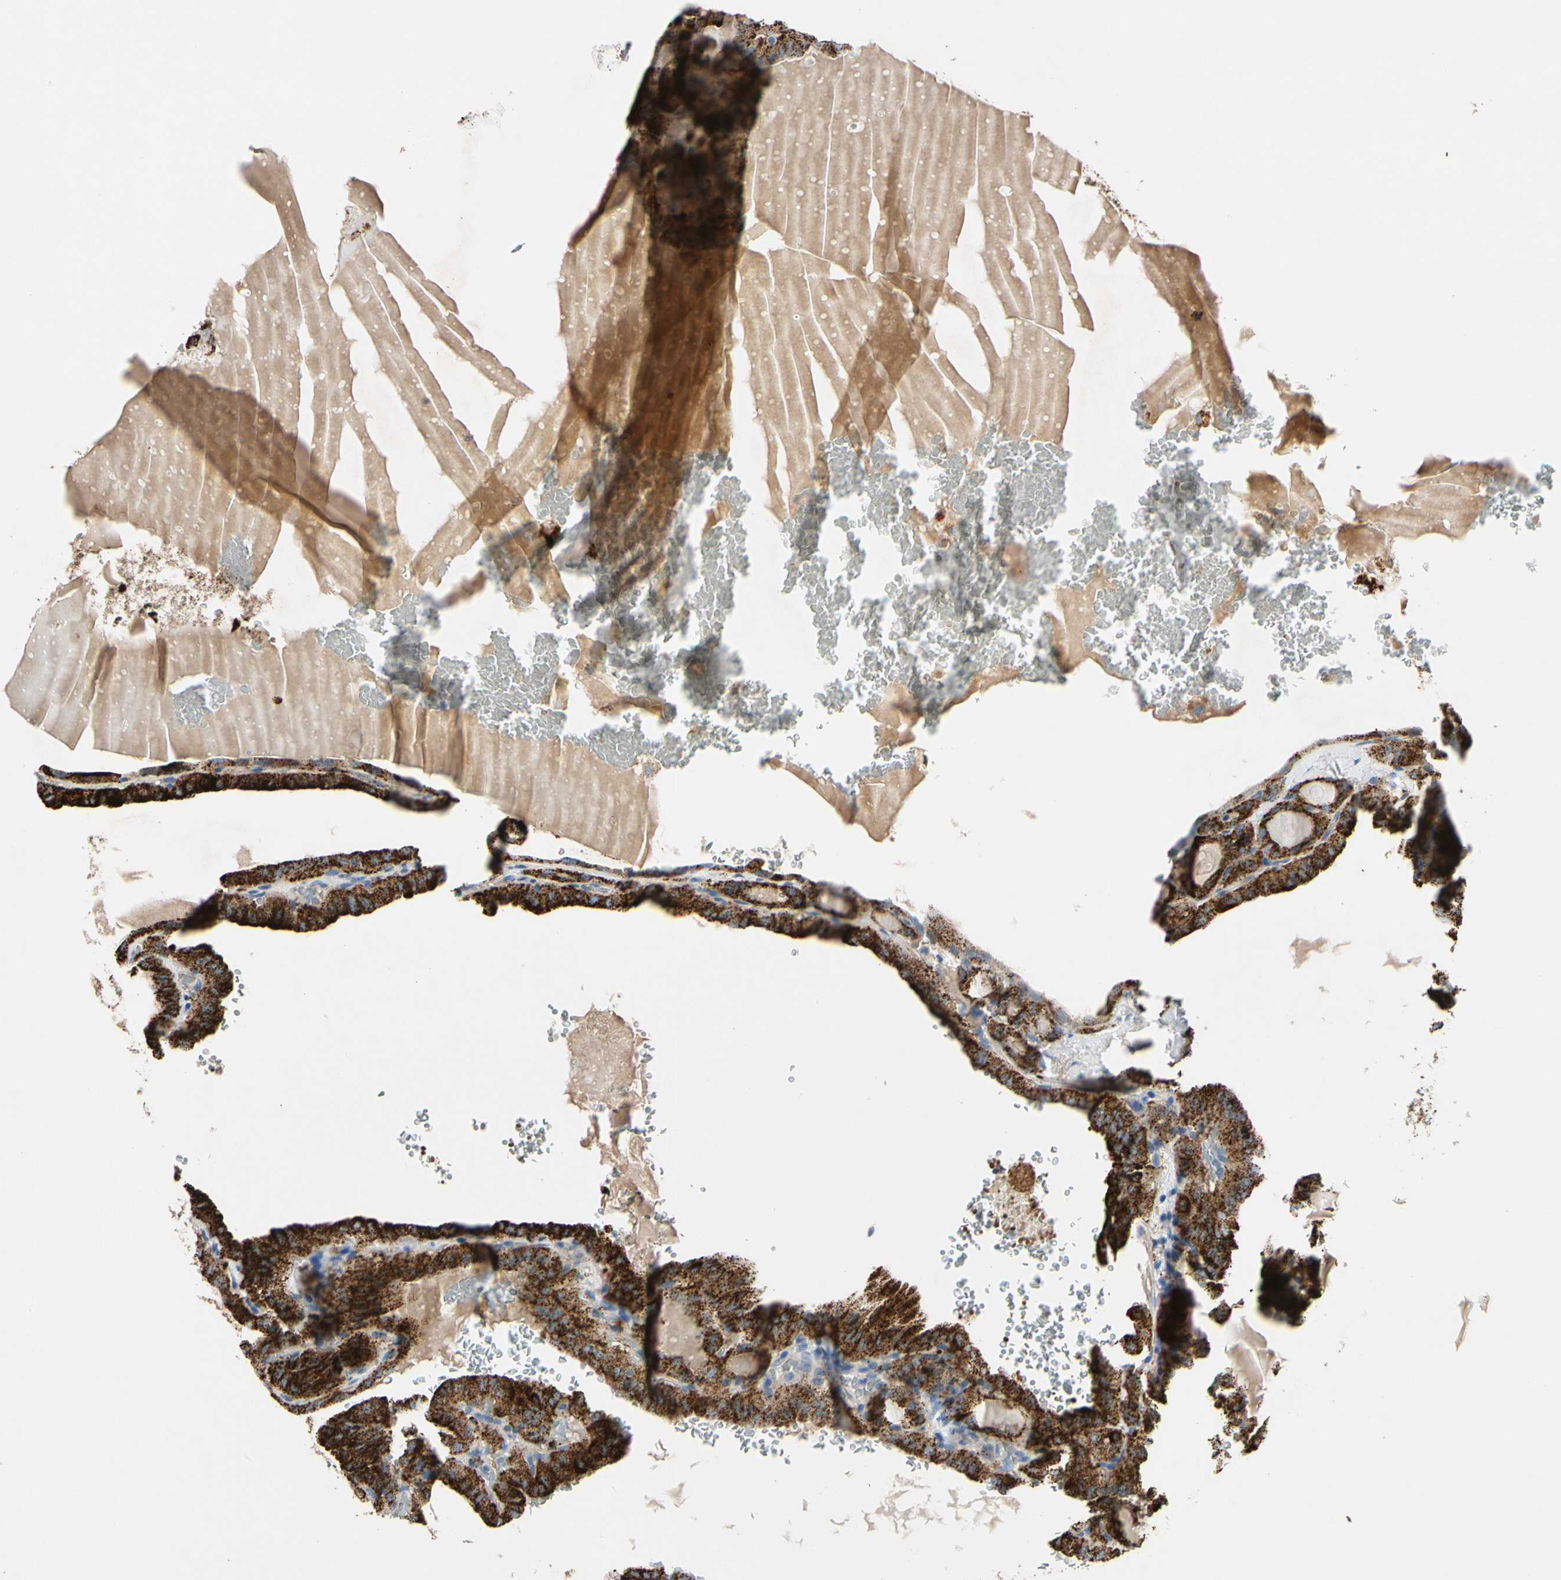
{"staining": {"intensity": "strong", "quantity": ">75%", "location": "cytoplasmic/membranous"}, "tissue": "thyroid cancer", "cell_type": "Tumor cells", "image_type": "cancer", "snomed": [{"axis": "morphology", "description": "Papillary adenocarcinoma, NOS"}, {"axis": "topography", "description": "Thyroid gland"}], "caption": "Strong cytoplasmic/membranous protein expression is present in about >75% of tumor cells in thyroid cancer.", "gene": "RETSAT", "patient": {"sex": "male", "age": 77}}